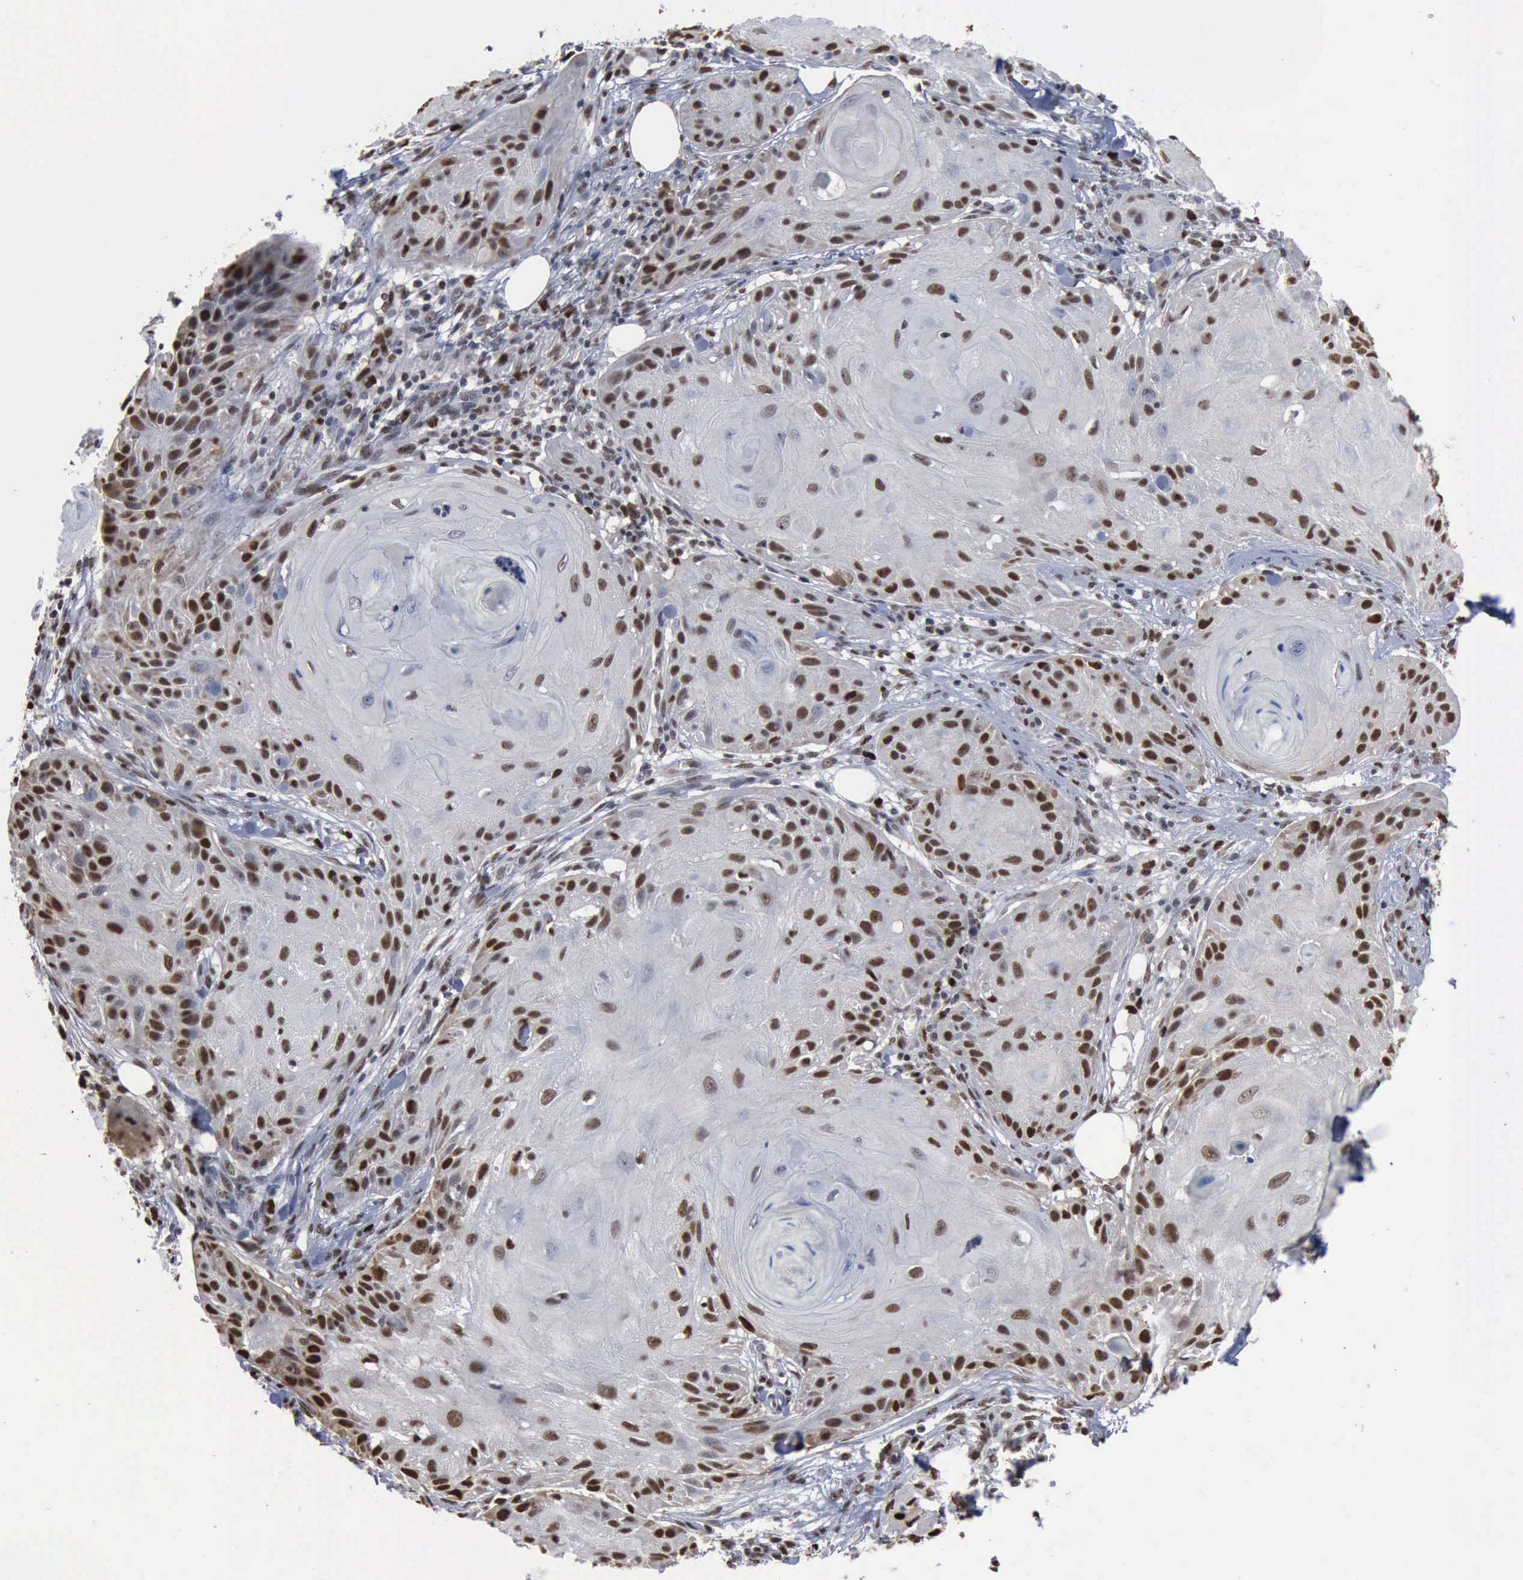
{"staining": {"intensity": "moderate", "quantity": "25%-75%", "location": "nuclear"}, "tissue": "skin cancer", "cell_type": "Tumor cells", "image_type": "cancer", "snomed": [{"axis": "morphology", "description": "Squamous cell carcinoma, NOS"}, {"axis": "topography", "description": "Skin"}], "caption": "This histopathology image demonstrates immunohistochemistry (IHC) staining of skin cancer, with medium moderate nuclear expression in about 25%-75% of tumor cells.", "gene": "PCNA", "patient": {"sex": "female", "age": 88}}